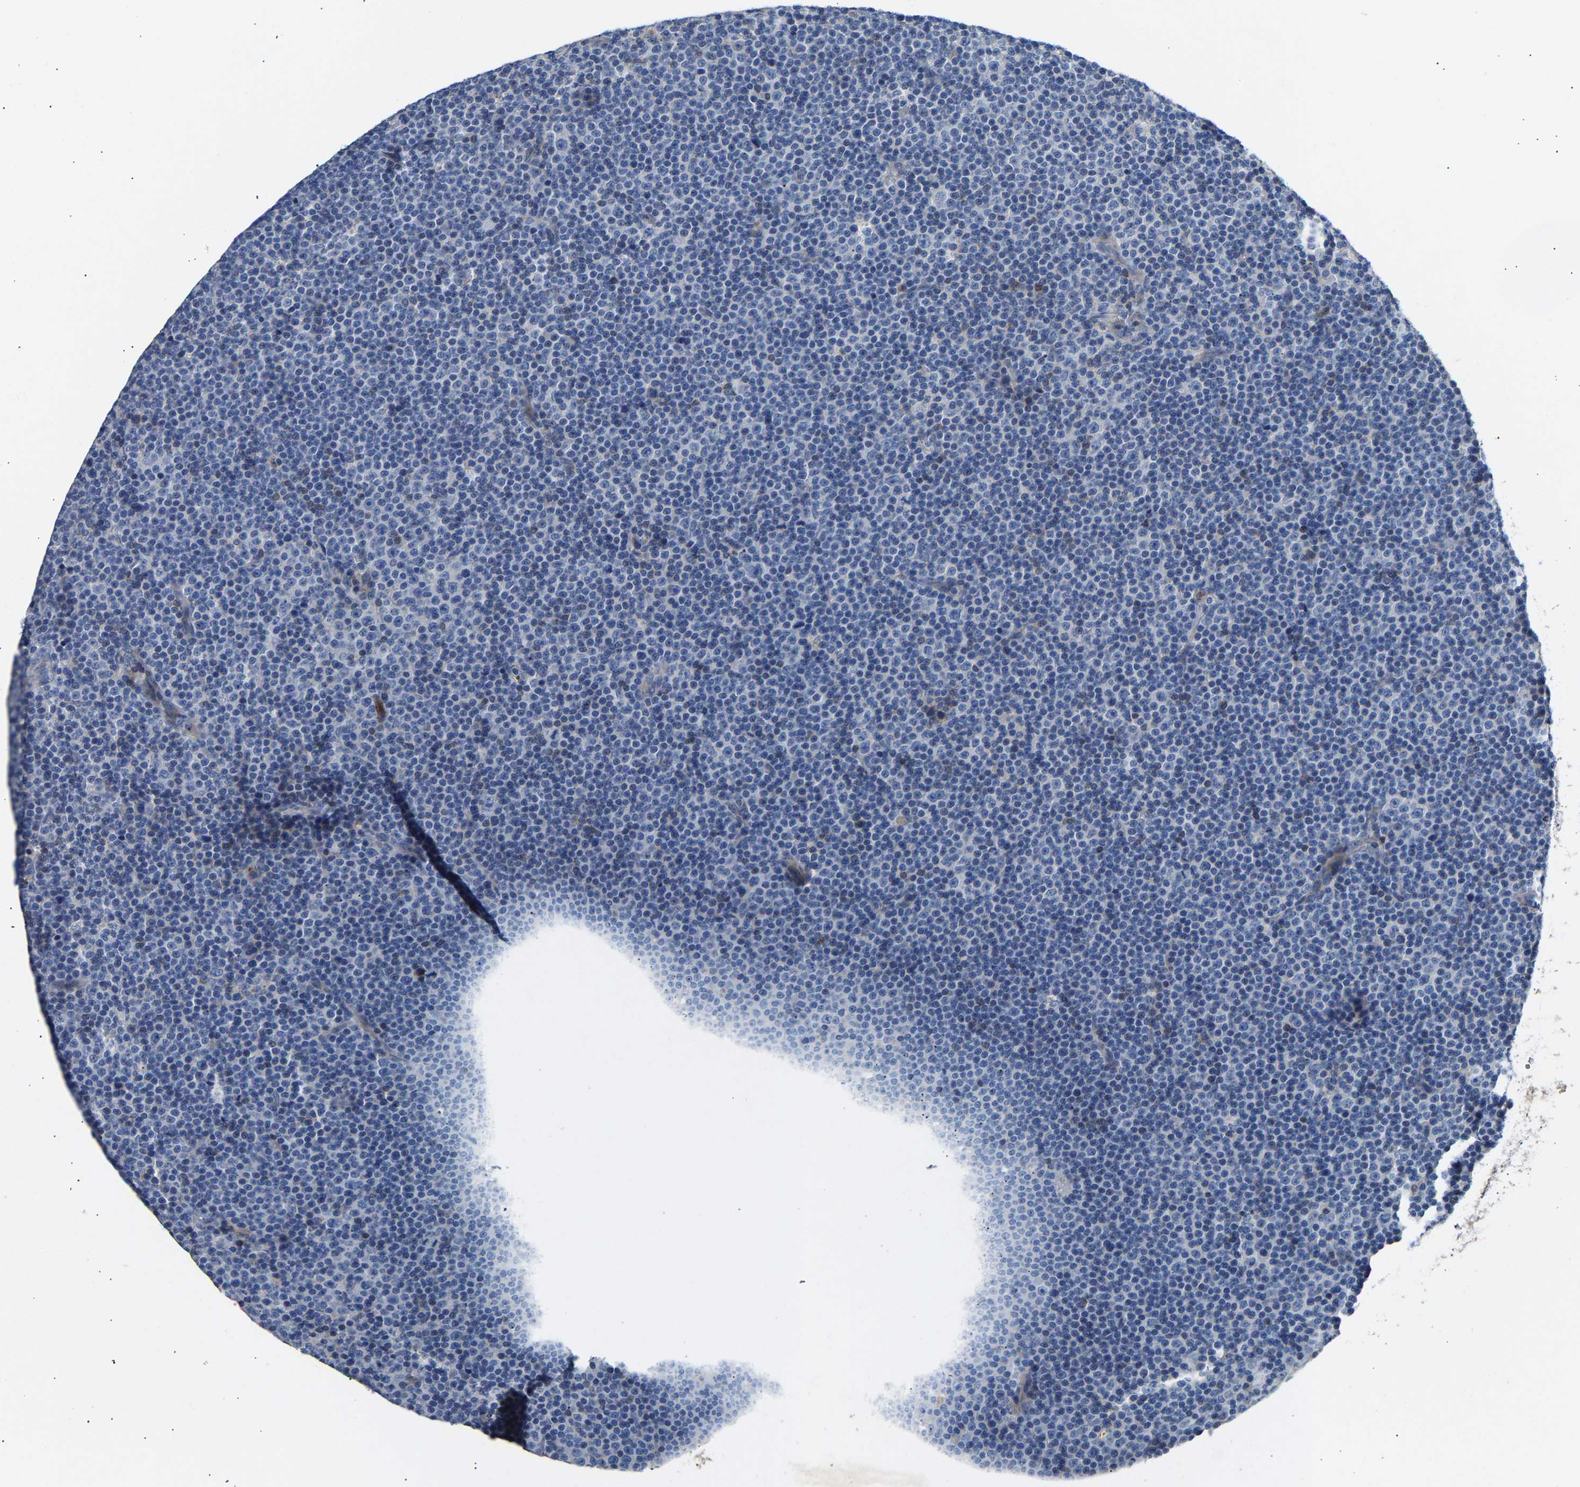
{"staining": {"intensity": "negative", "quantity": "none", "location": "none"}, "tissue": "lymphoma", "cell_type": "Tumor cells", "image_type": "cancer", "snomed": [{"axis": "morphology", "description": "Malignant lymphoma, non-Hodgkin's type, Low grade"}, {"axis": "topography", "description": "Lymph node"}], "caption": "Immunohistochemical staining of low-grade malignant lymphoma, non-Hodgkin's type shows no significant staining in tumor cells.", "gene": "CCDC171", "patient": {"sex": "female", "age": 67}}